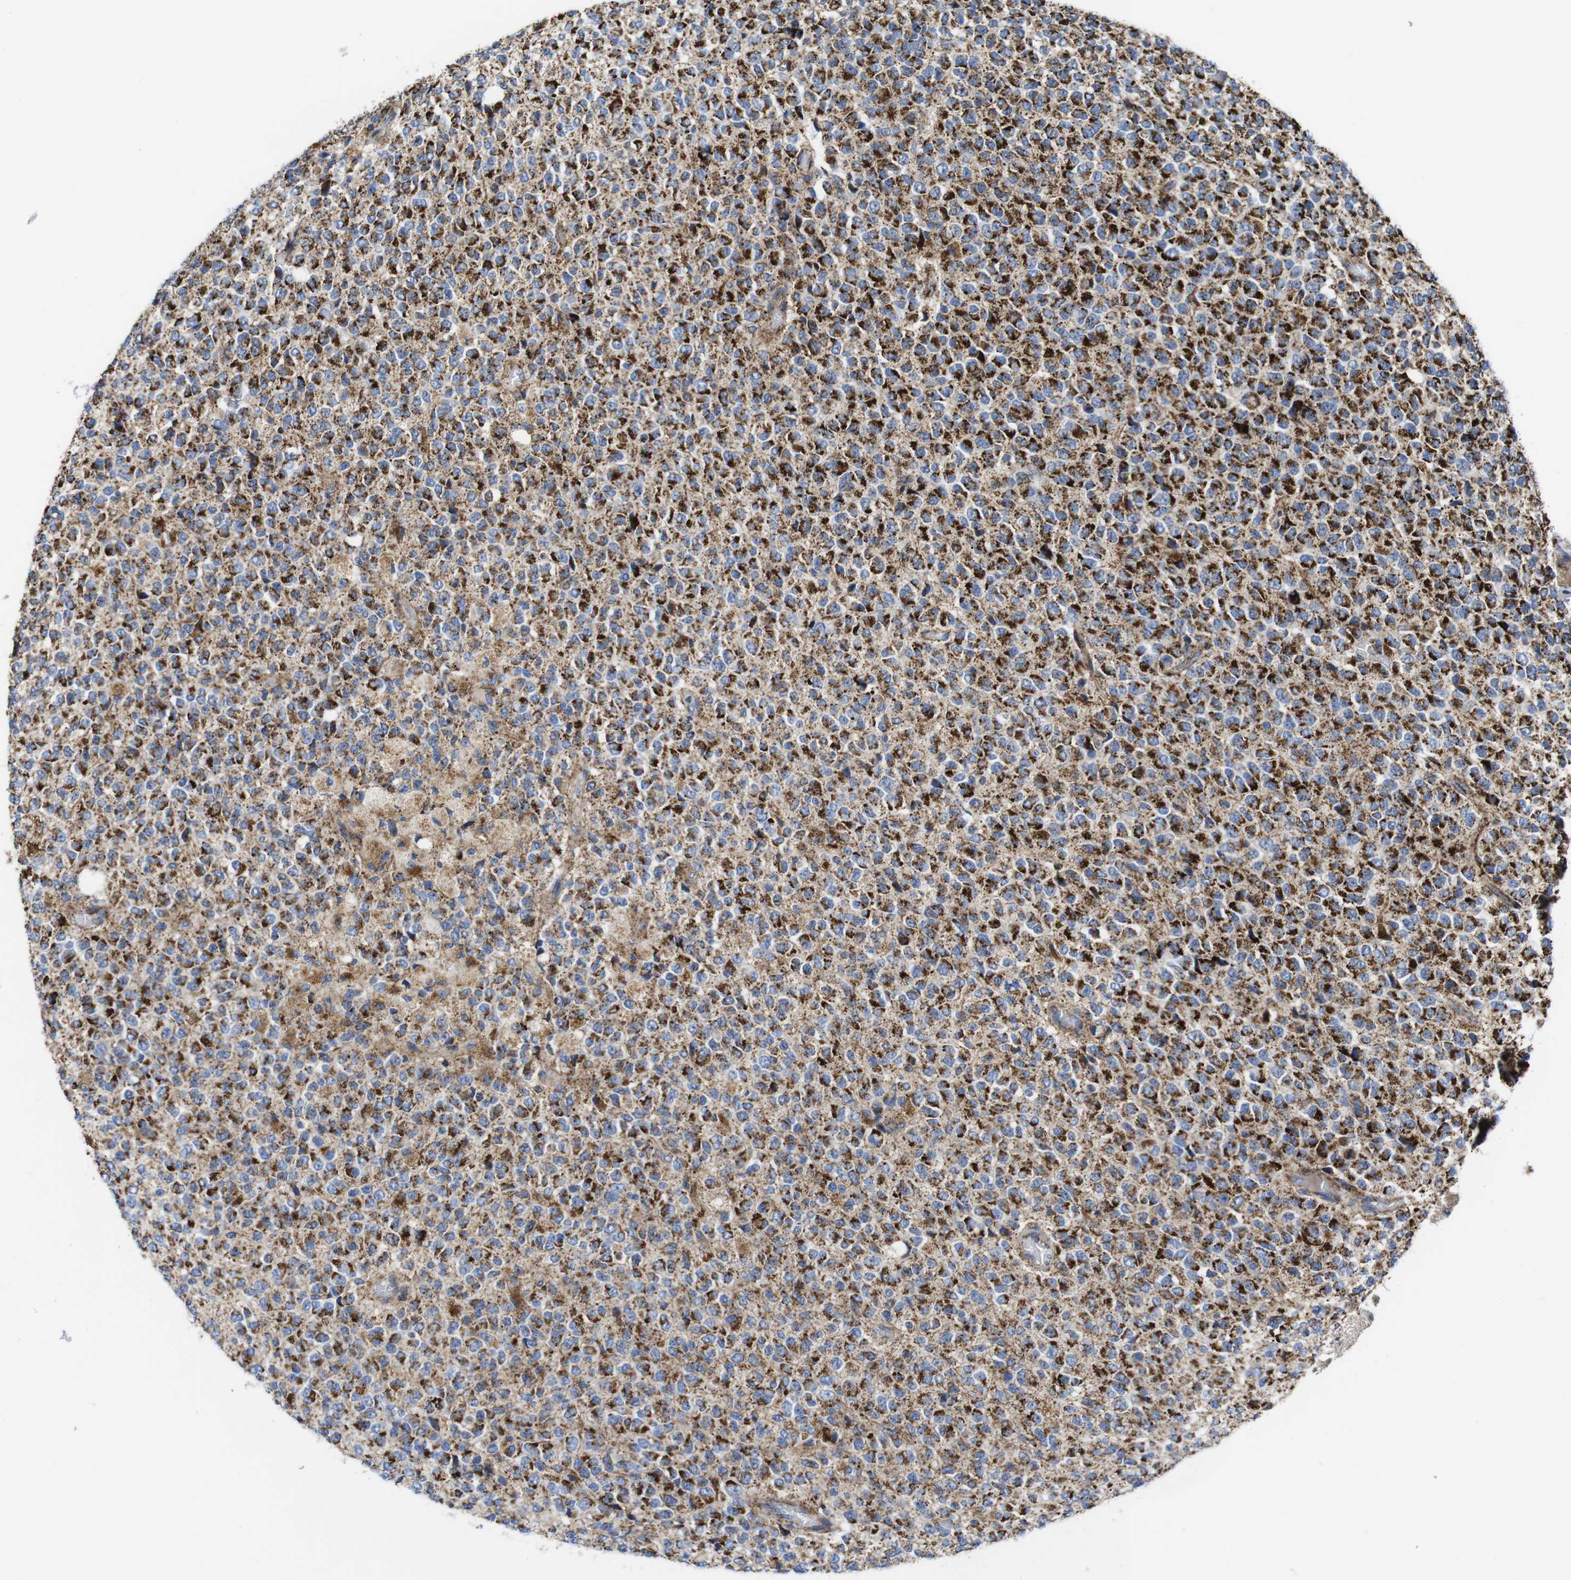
{"staining": {"intensity": "moderate", "quantity": ">75%", "location": "cytoplasmic/membranous"}, "tissue": "glioma", "cell_type": "Tumor cells", "image_type": "cancer", "snomed": [{"axis": "morphology", "description": "Glioma, malignant, High grade"}, {"axis": "topography", "description": "pancreas cauda"}], "caption": "Glioma tissue exhibits moderate cytoplasmic/membranous expression in about >75% of tumor cells", "gene": "TMEM192", "patient": {"sex": "male", "age": 60}}